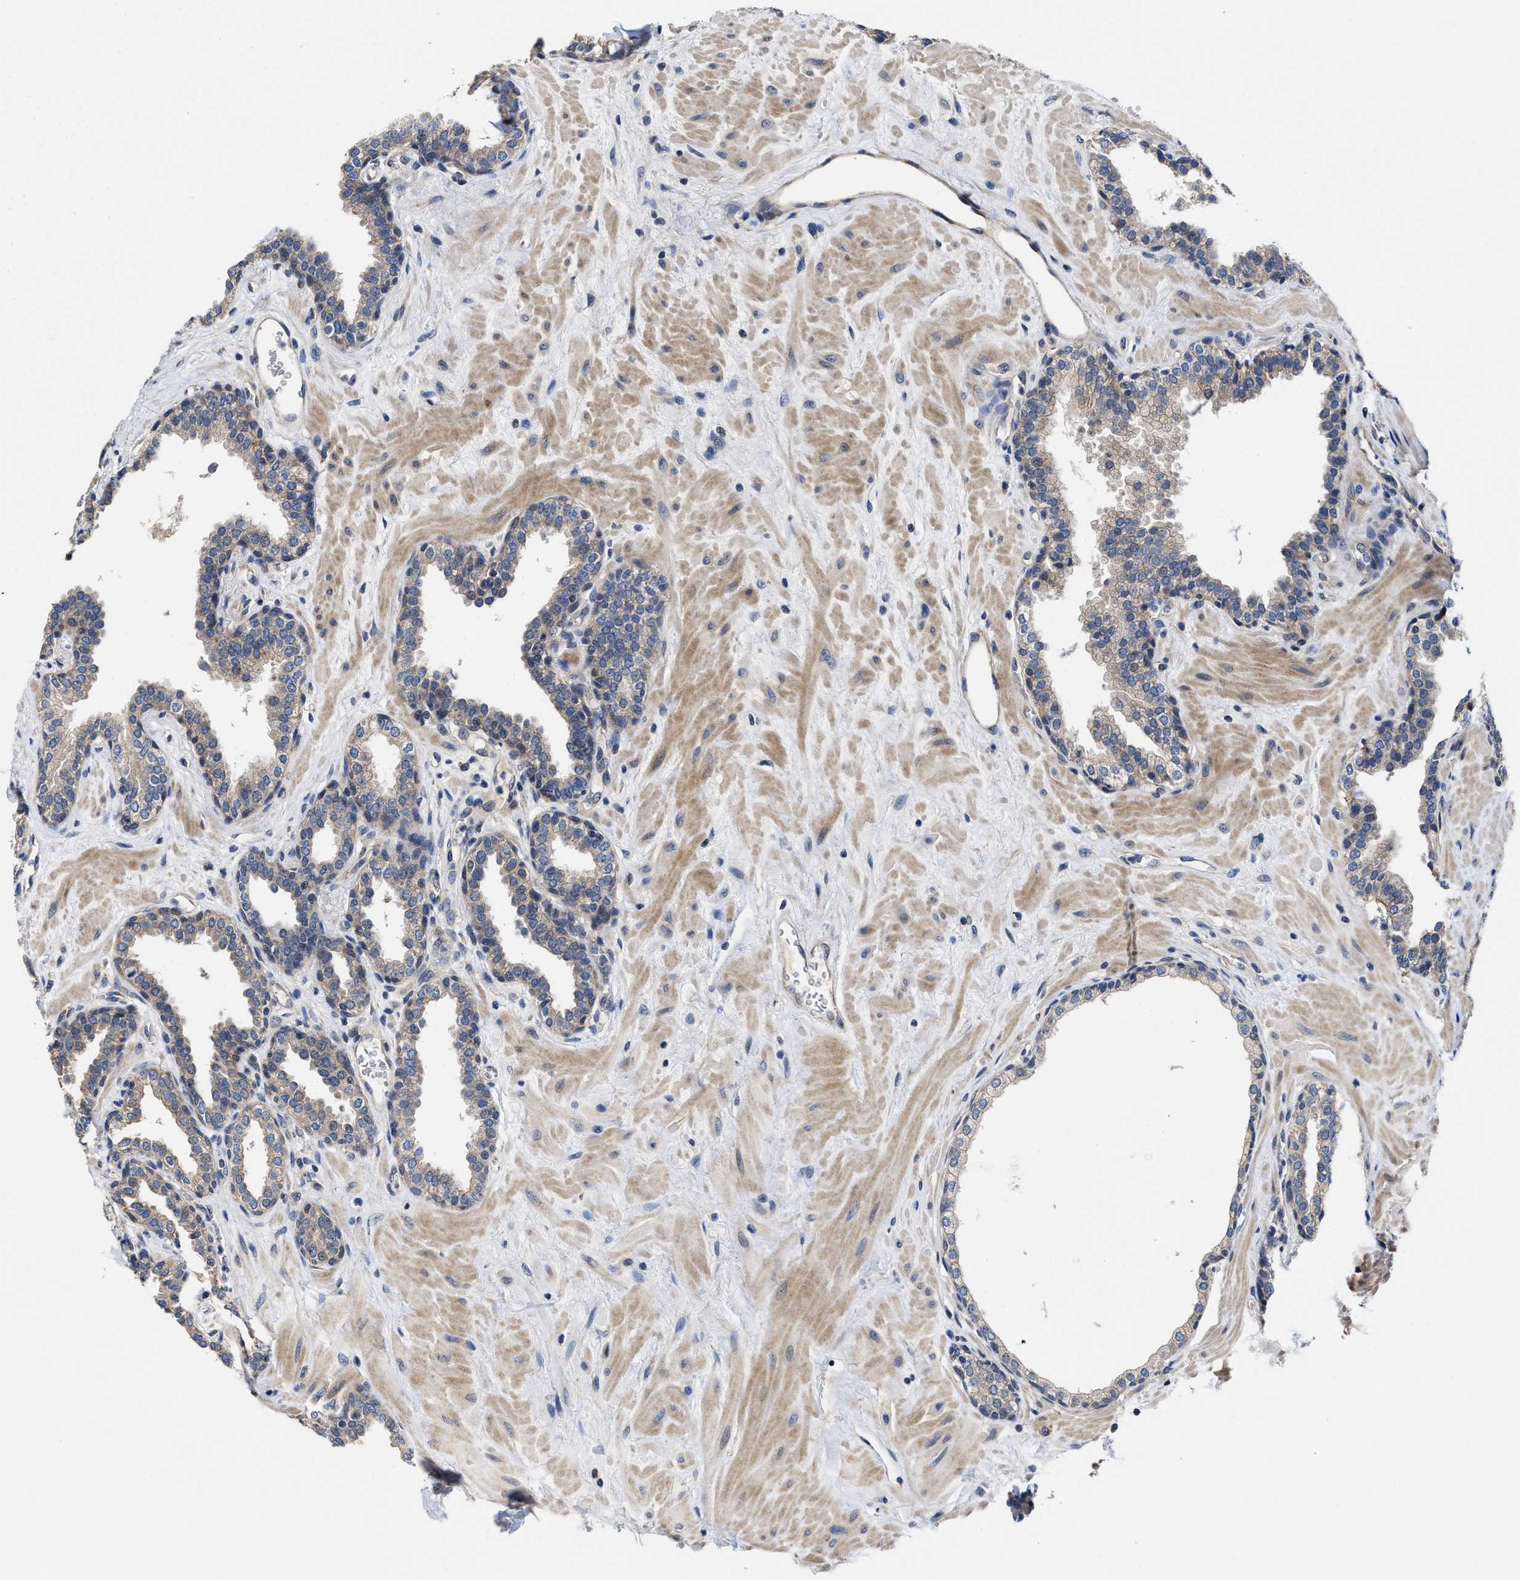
{"staining": {"intensity": "weak", "quantity": "<25%", "location": "cytoplasmic/membranous"}, "tissue": "prostate", "cell_type": "Glandular cells", "image_type": "normal", "snomed": [{"axis": "morphology", "description": "Normal tissue, NOS"}, {"axis": "topography", "description": "Prostate"}], "caption": "A histopathology image of human prostate is negative for staining in glandular cells. (IHC, brightfield microscopy, high magnification).", "gene": "TRAF6", "patient": {"sex": "male", "age": 51}}